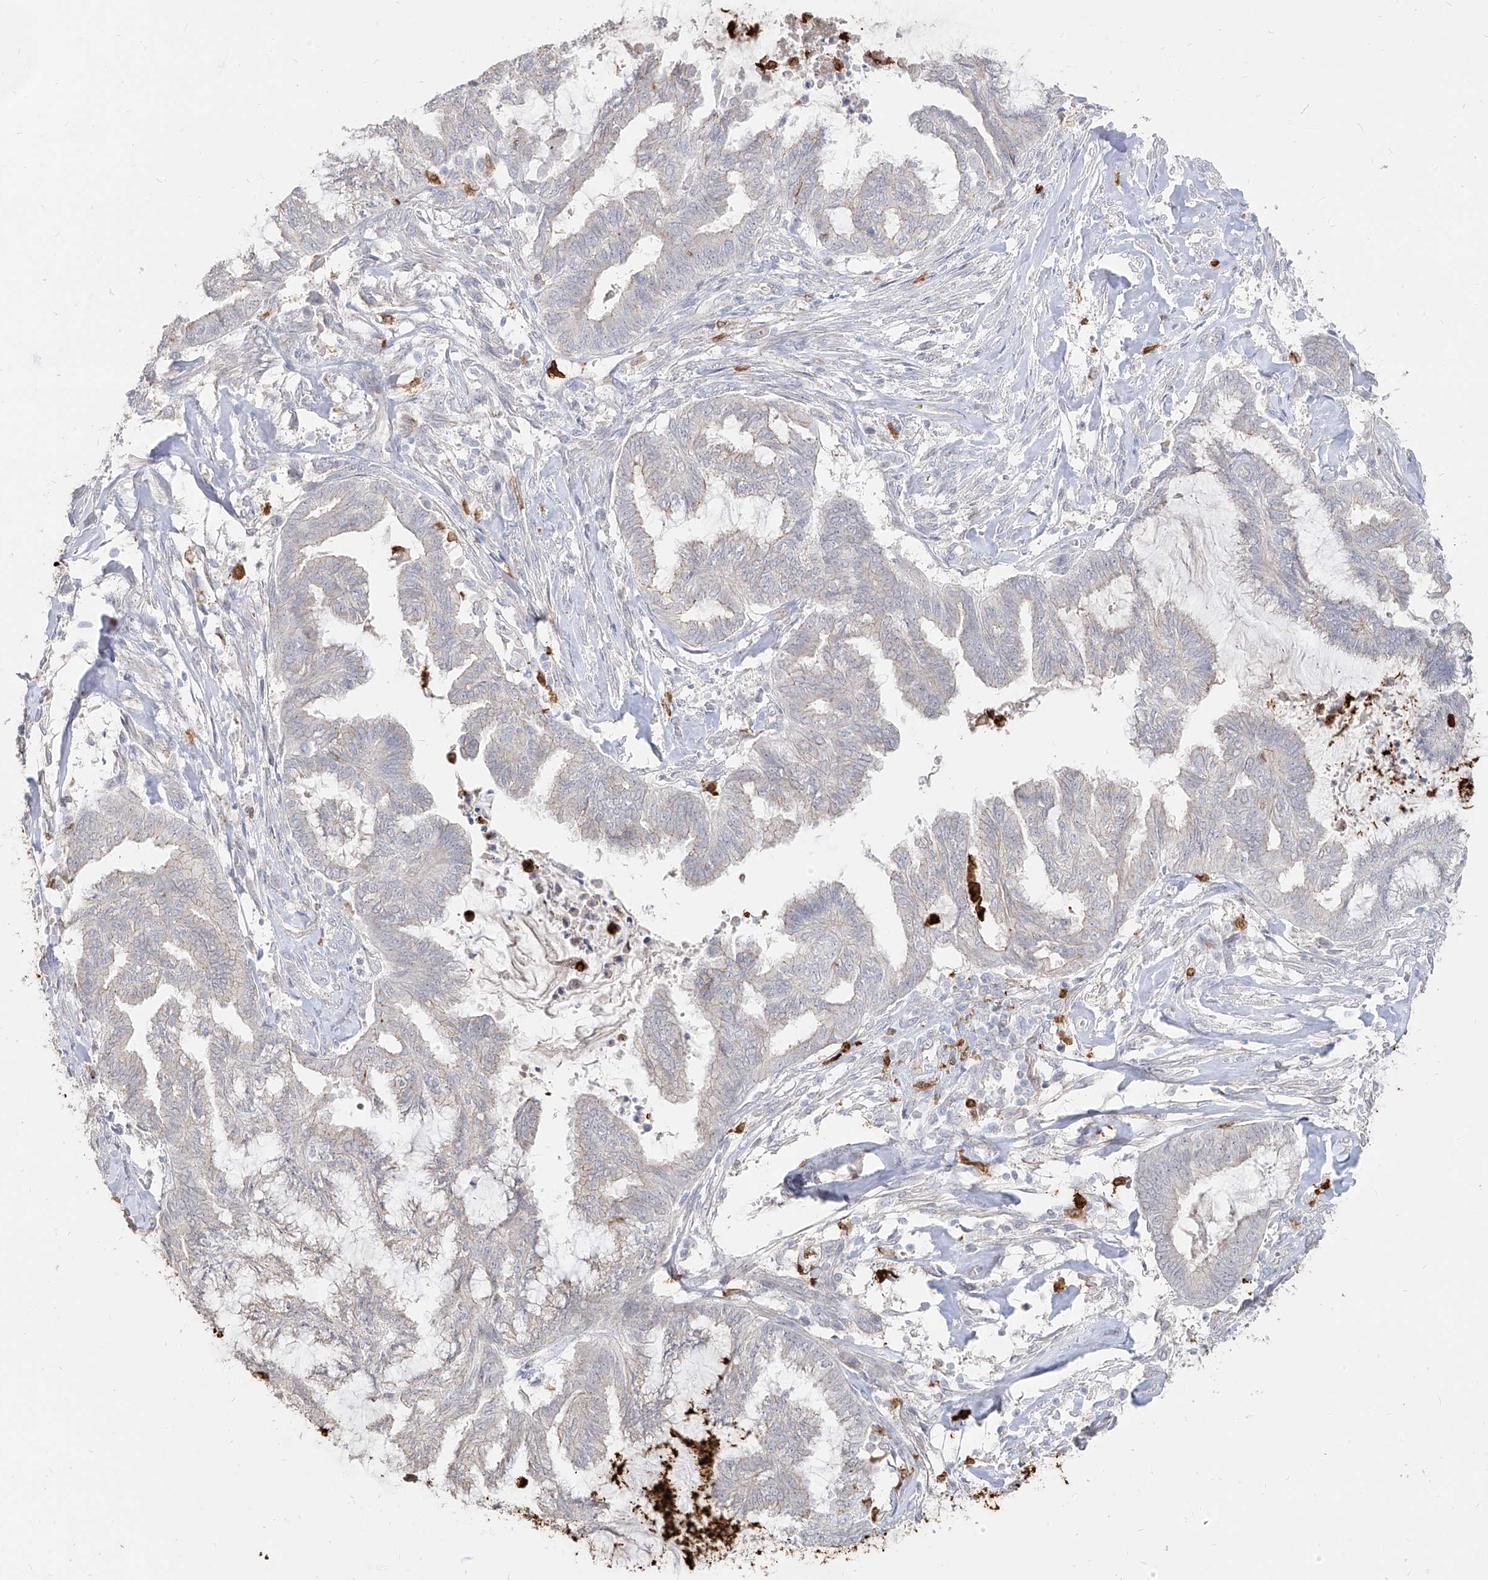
{"staining": {"intensity": "negative", "quantity": "none", "location": "none"}, "tissue": "endometrial cancer", "cell_type": "Tumor cells", "image_type": "cancer", "snomed": [{"axis": "morphology", "description": "Adenocarcinoma, NOS"}, {"axis": "topography", "description": "Endometrium"}], "caption": "Photomicrograph shows no protein staining in tumor cells of endometrial adenocarcinoma tissue. (DAB (3,3'-diaminobenzidine) IHC, high magnification).", "gene": "ZNF227", "patient": {"sex": "female", "age": 86}}